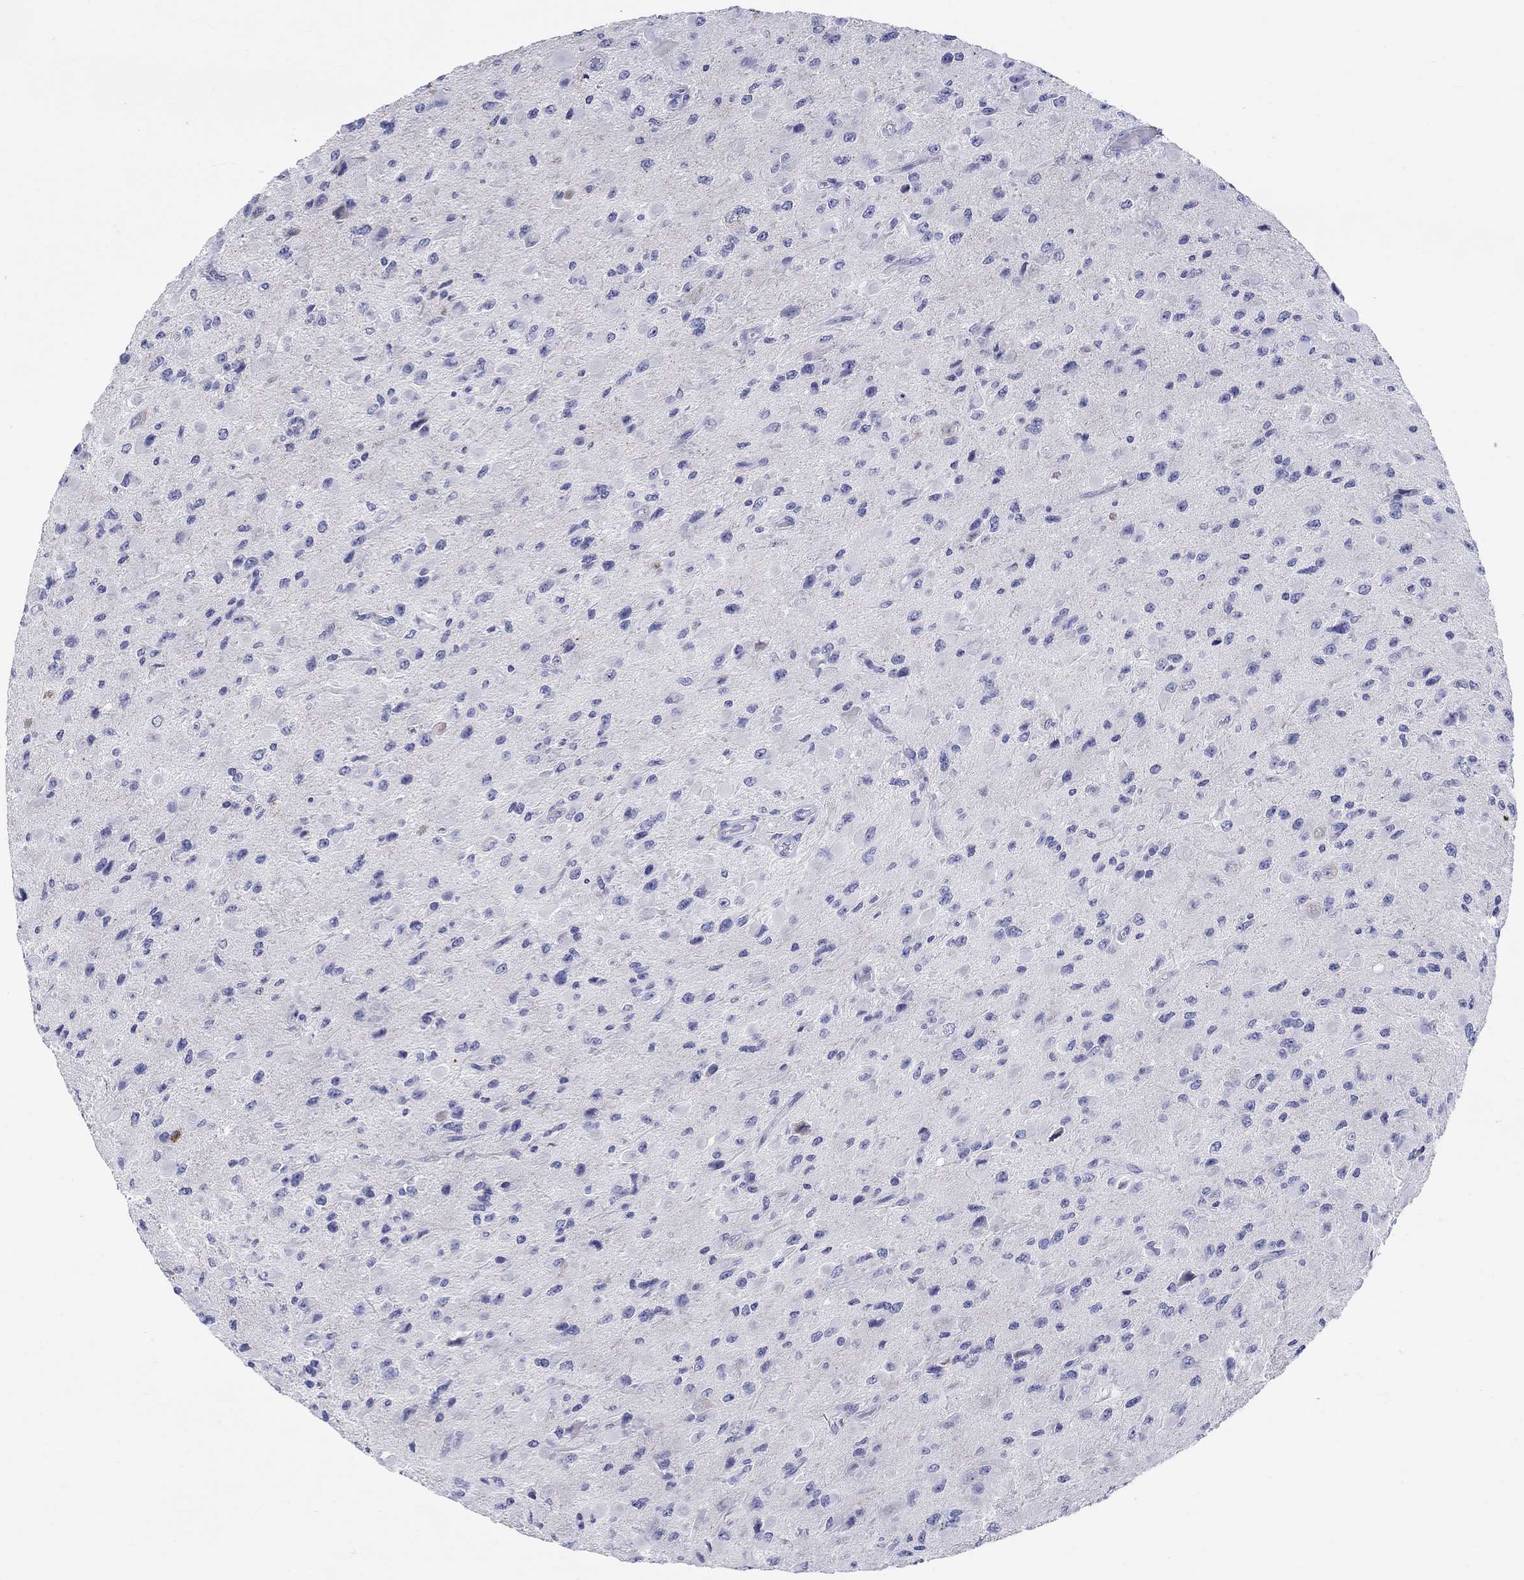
{"staining": {"intensity": "negative", "quantity": "none", "location": "none"}, "tissue": "glioma", "cell_type": "Tumor cells", "image_type": "cancer", "snomed": [{"axis": "morphology", "description": "Glioma, malignant, High grade"}, {"axis": "topography", "description": "Cerebral cortex"}], "caption": "There is no significant staining in tumor cells of high-grade glioma (malignant). (Brightfield microscopy of DAB (3,3'-diaminobenzidine) IHC at high magnification).", "gene": "LAMP5", "patient": {"sex": "male", "age": 35}}